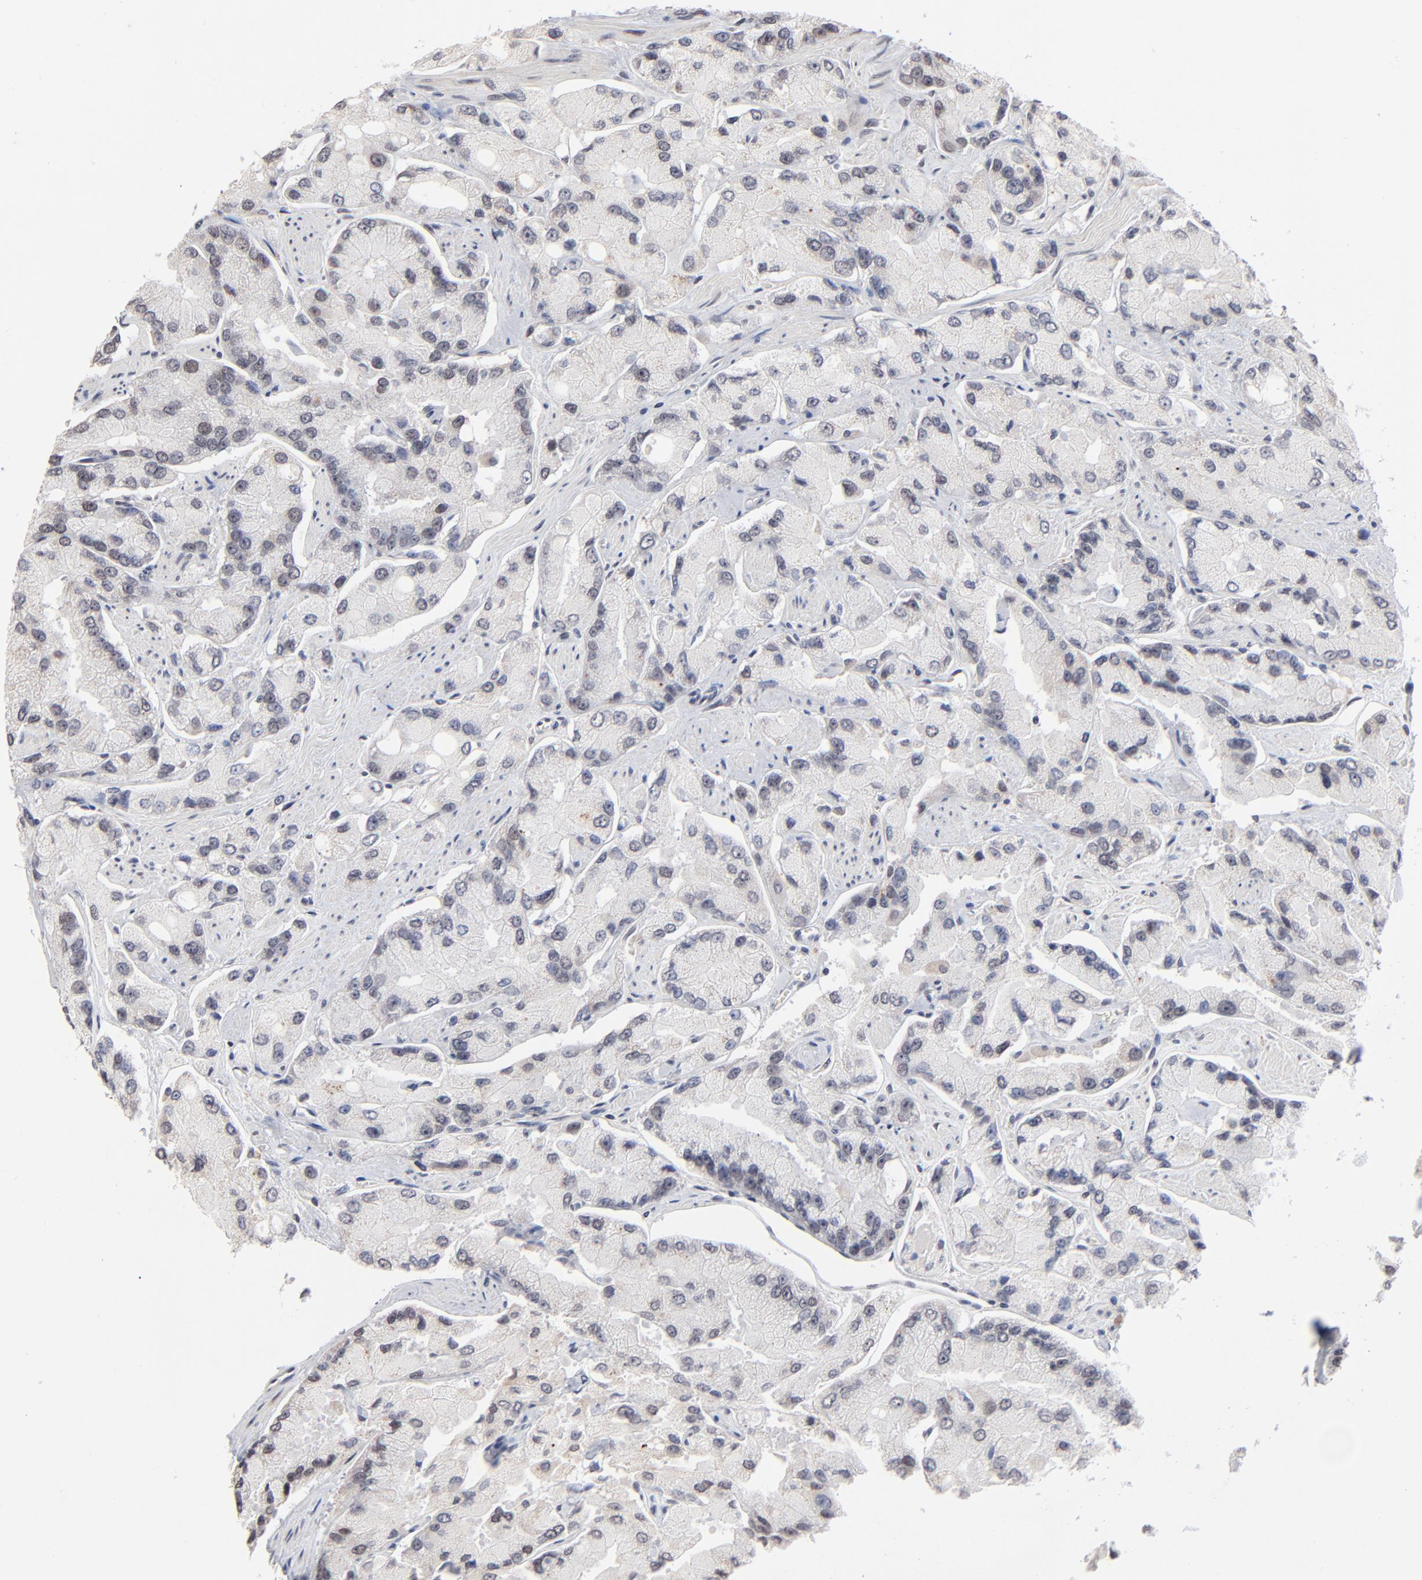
{"staining": {"intensity": "weak", "quantity": "<25%", "location": "nuclear"}, "tissue": "prostate cancer", "cell_type": "Tumor cells", "image_type": "cancer", "snomed": [{"axis": "morphology", "description": "Adenocarcinoma, High grade"}, {"axis": "topography", "description": "Prostate"}], "caption": "A photomicrograph of human prostate adenocarcinoma (high-grade) is negative for staining in tumor cells.", "gene": "MBIP", "patient": {"sex": "male", "age": 58}}